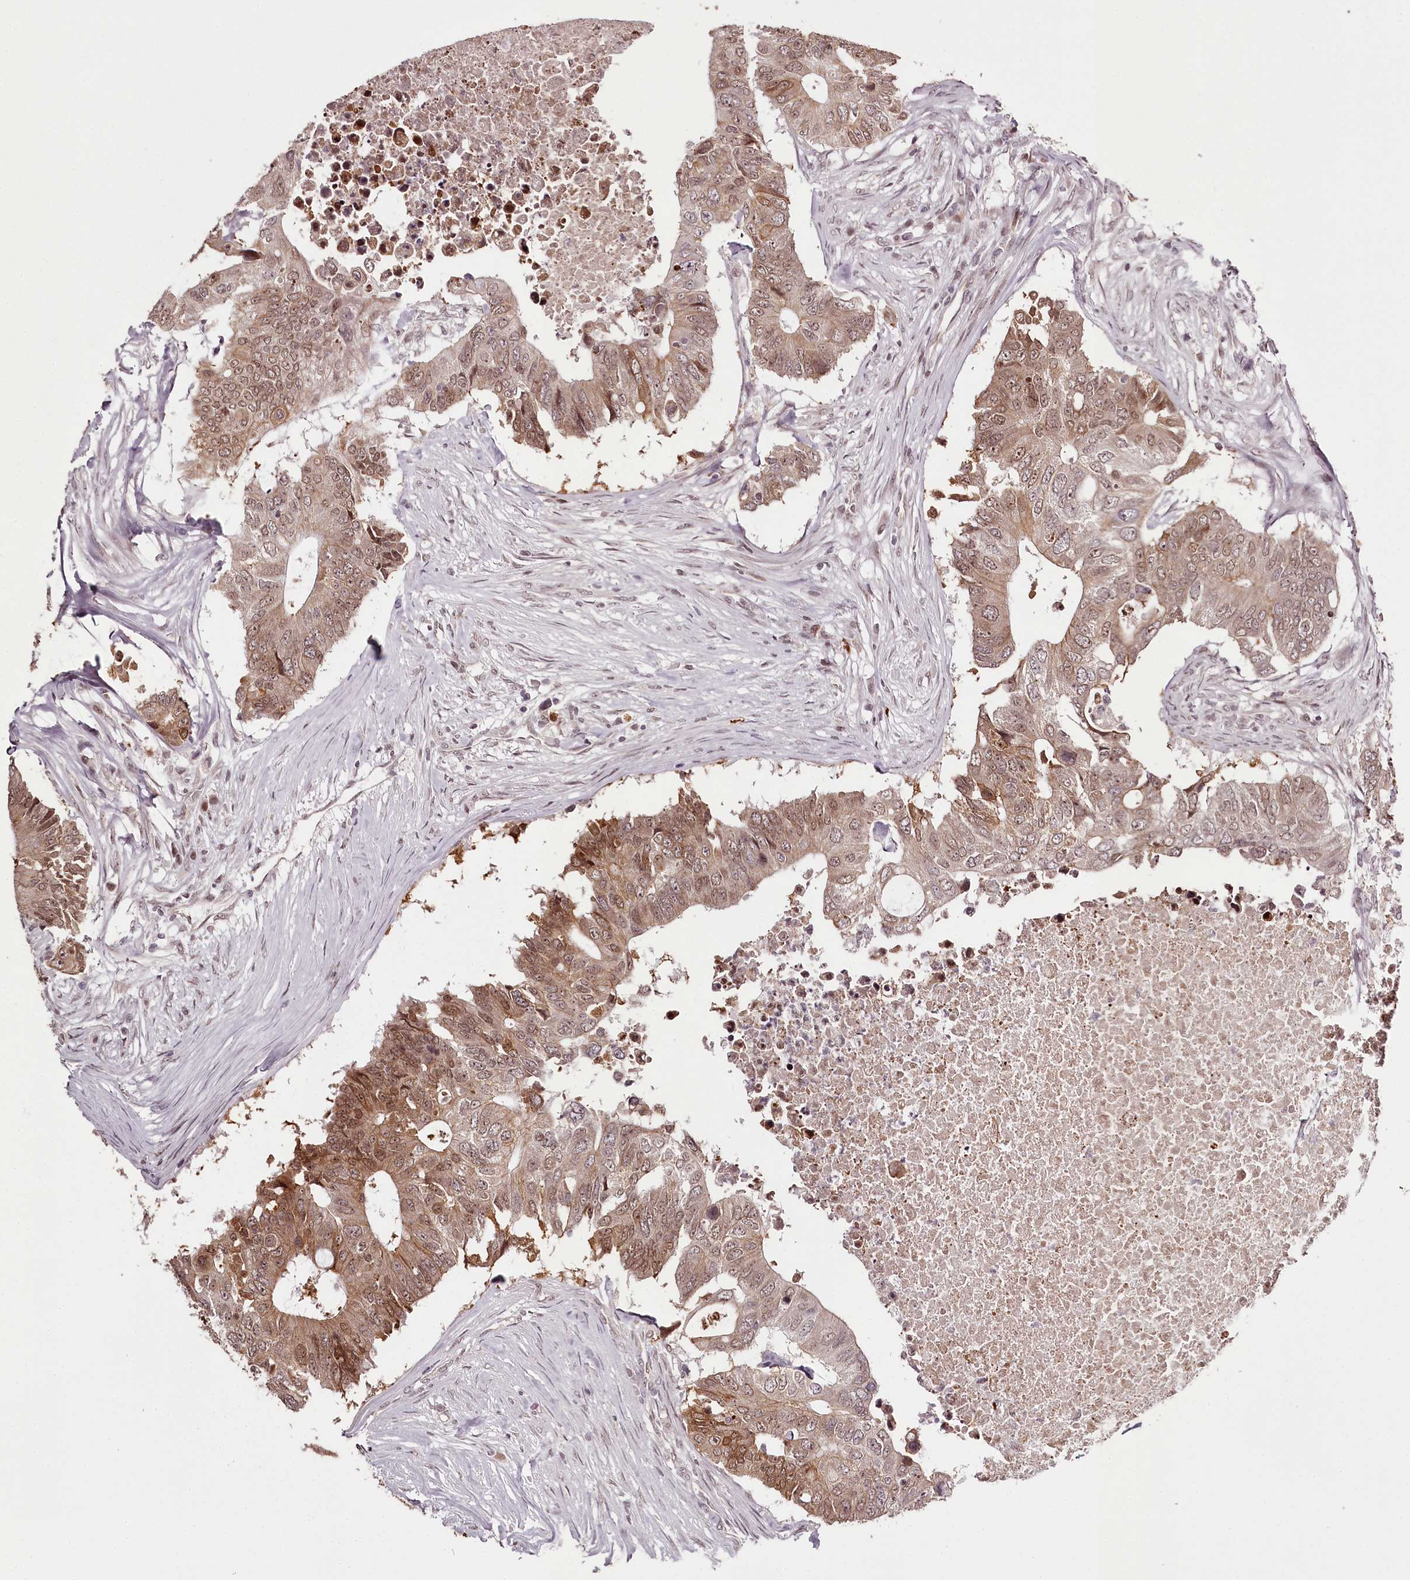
{"staining": {"intensity": "moderate", "quantity": ">75%", "location": "cytoplasmic/membranous"}, "tissue": "colorectal cancer", "cell_type": "Tumor cells", "image_type": "cancer", "snomed": [{"axis": "morphology", "description": "Adenocarcinoma, NOS"}, {"axis": "topography", "description": "Colon"}], "caption": "About >75% of tumor cells in adenocarcinoma (colorectal) exhibit moderate cytoplasmic/membranous protein positivity as visualized by brown immunohistochemical staining.", "gene": "THYN1", "patient": {"sex": "male", "age": 71}}